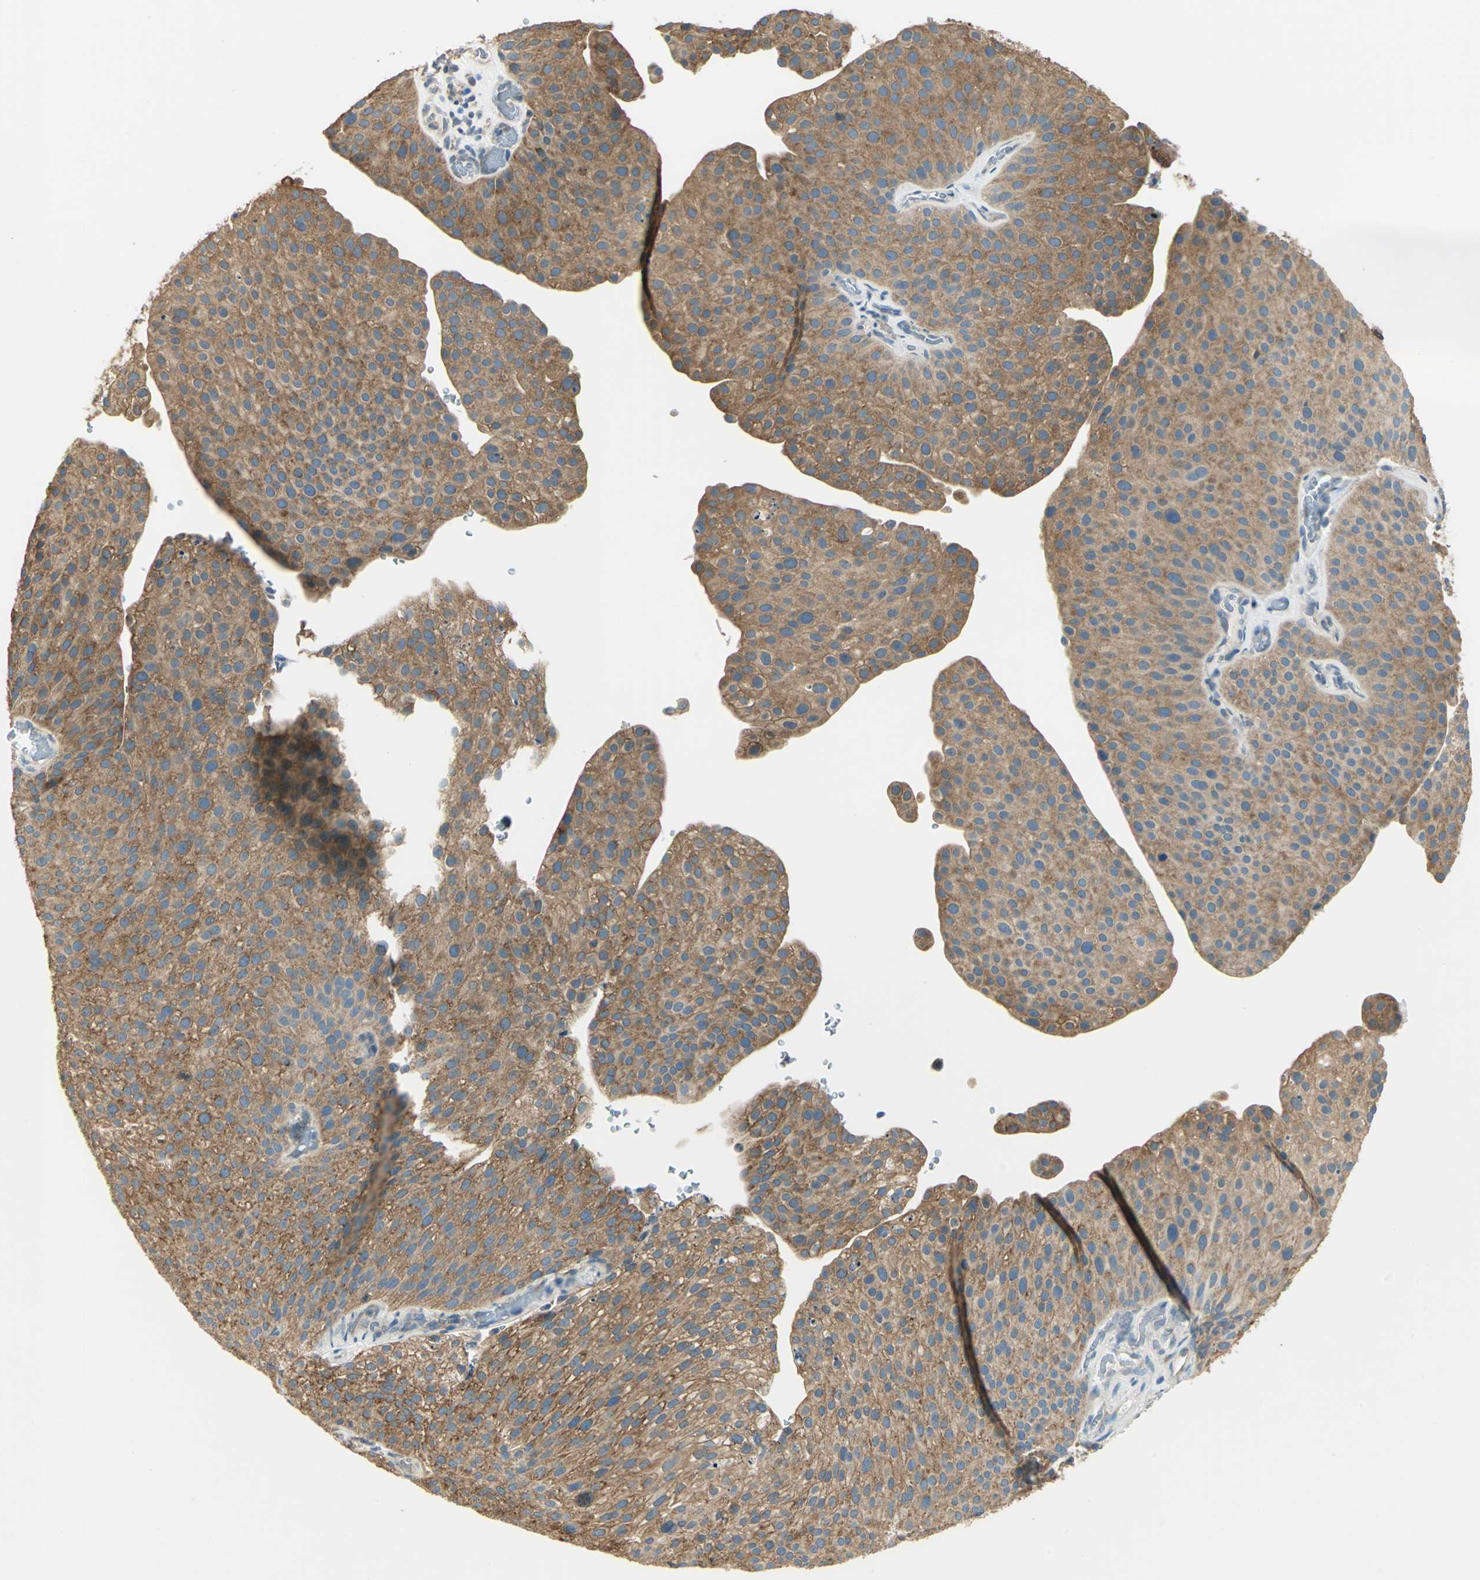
{"staining": {"intensity": "strong", "quantity": ">75%", "location": "cytoplasmic/membranous"}, "tissue": "urothelial cancer", "cell_type": "Tumor cells", "image_type": "cancer", "snomed": [{"axis": "morphology", "description": "Urothelial carcinoma, Low grade"}, {"axis": "topography", "description": "Smooth muscle"}, {"axis": "topography", "description": "Urinary bladder"}], "caption": "This is an image of immunohistochemistry (IHC) staining of urothelial cancer, which shows strong staining in the cytoplasmic/membranous of tumor cells.", "gene": "SHC2", "patient": {"sex": "male", "age": 60}}